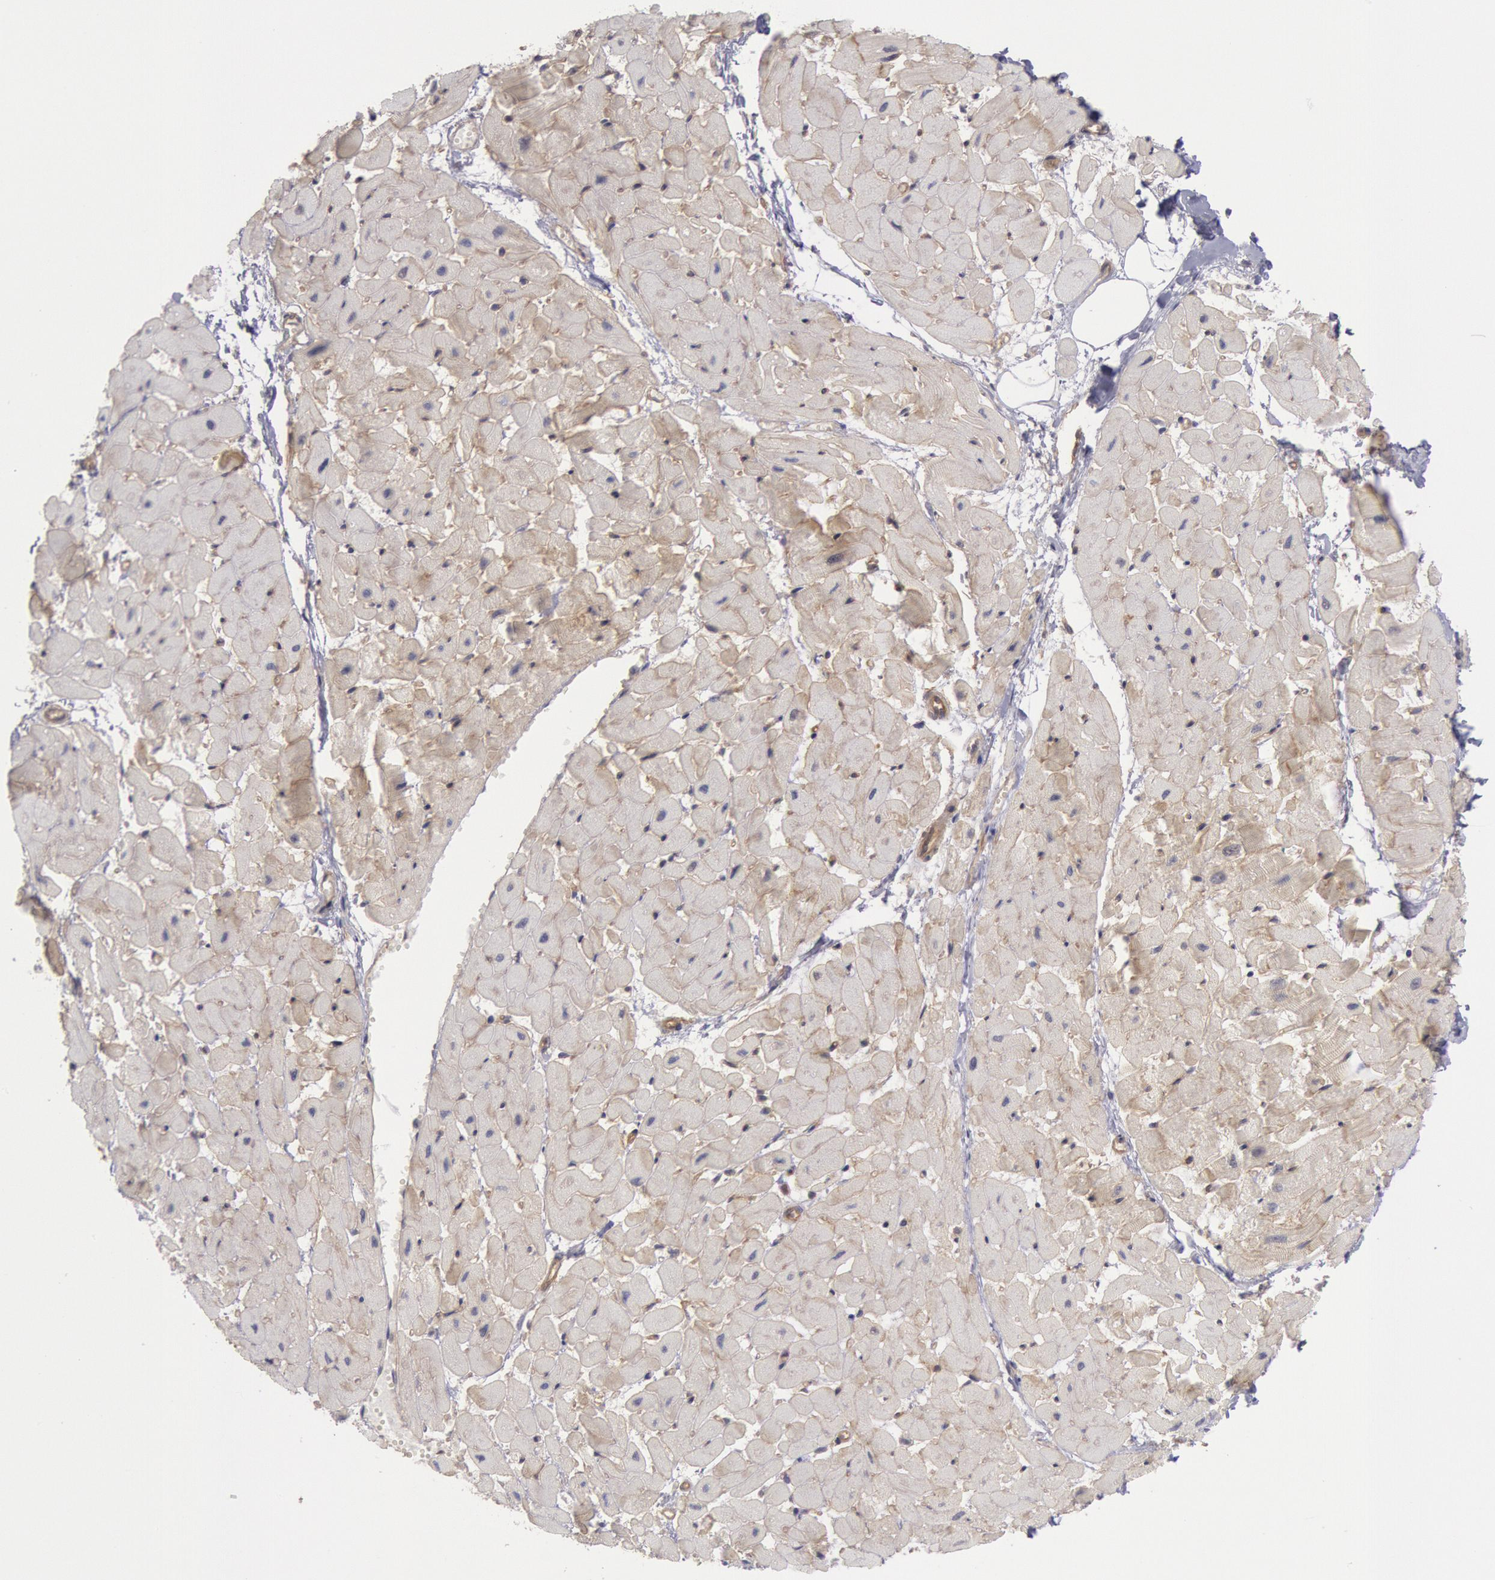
{"staining": {"intensity": "weak", "quantity": "<25%", "location": "cytoplasmic/membranous"}, "tissue": "heart muscle", "cell_type": "Cardiomyocytes", "image_type": "normal", "snomed": [{"axis": "morphology", "description": "Normal tissue, NOS"}, {"axis": "topography", "description": "Heart"}], "caption": "The micrograph exhibits no significant expression in cardiomyocytes of heart muscle. (DAB immunohistochemistry (IHC), high magnification).", "gene": "STX4", "patient": {"sex": "female", "age": 19}}